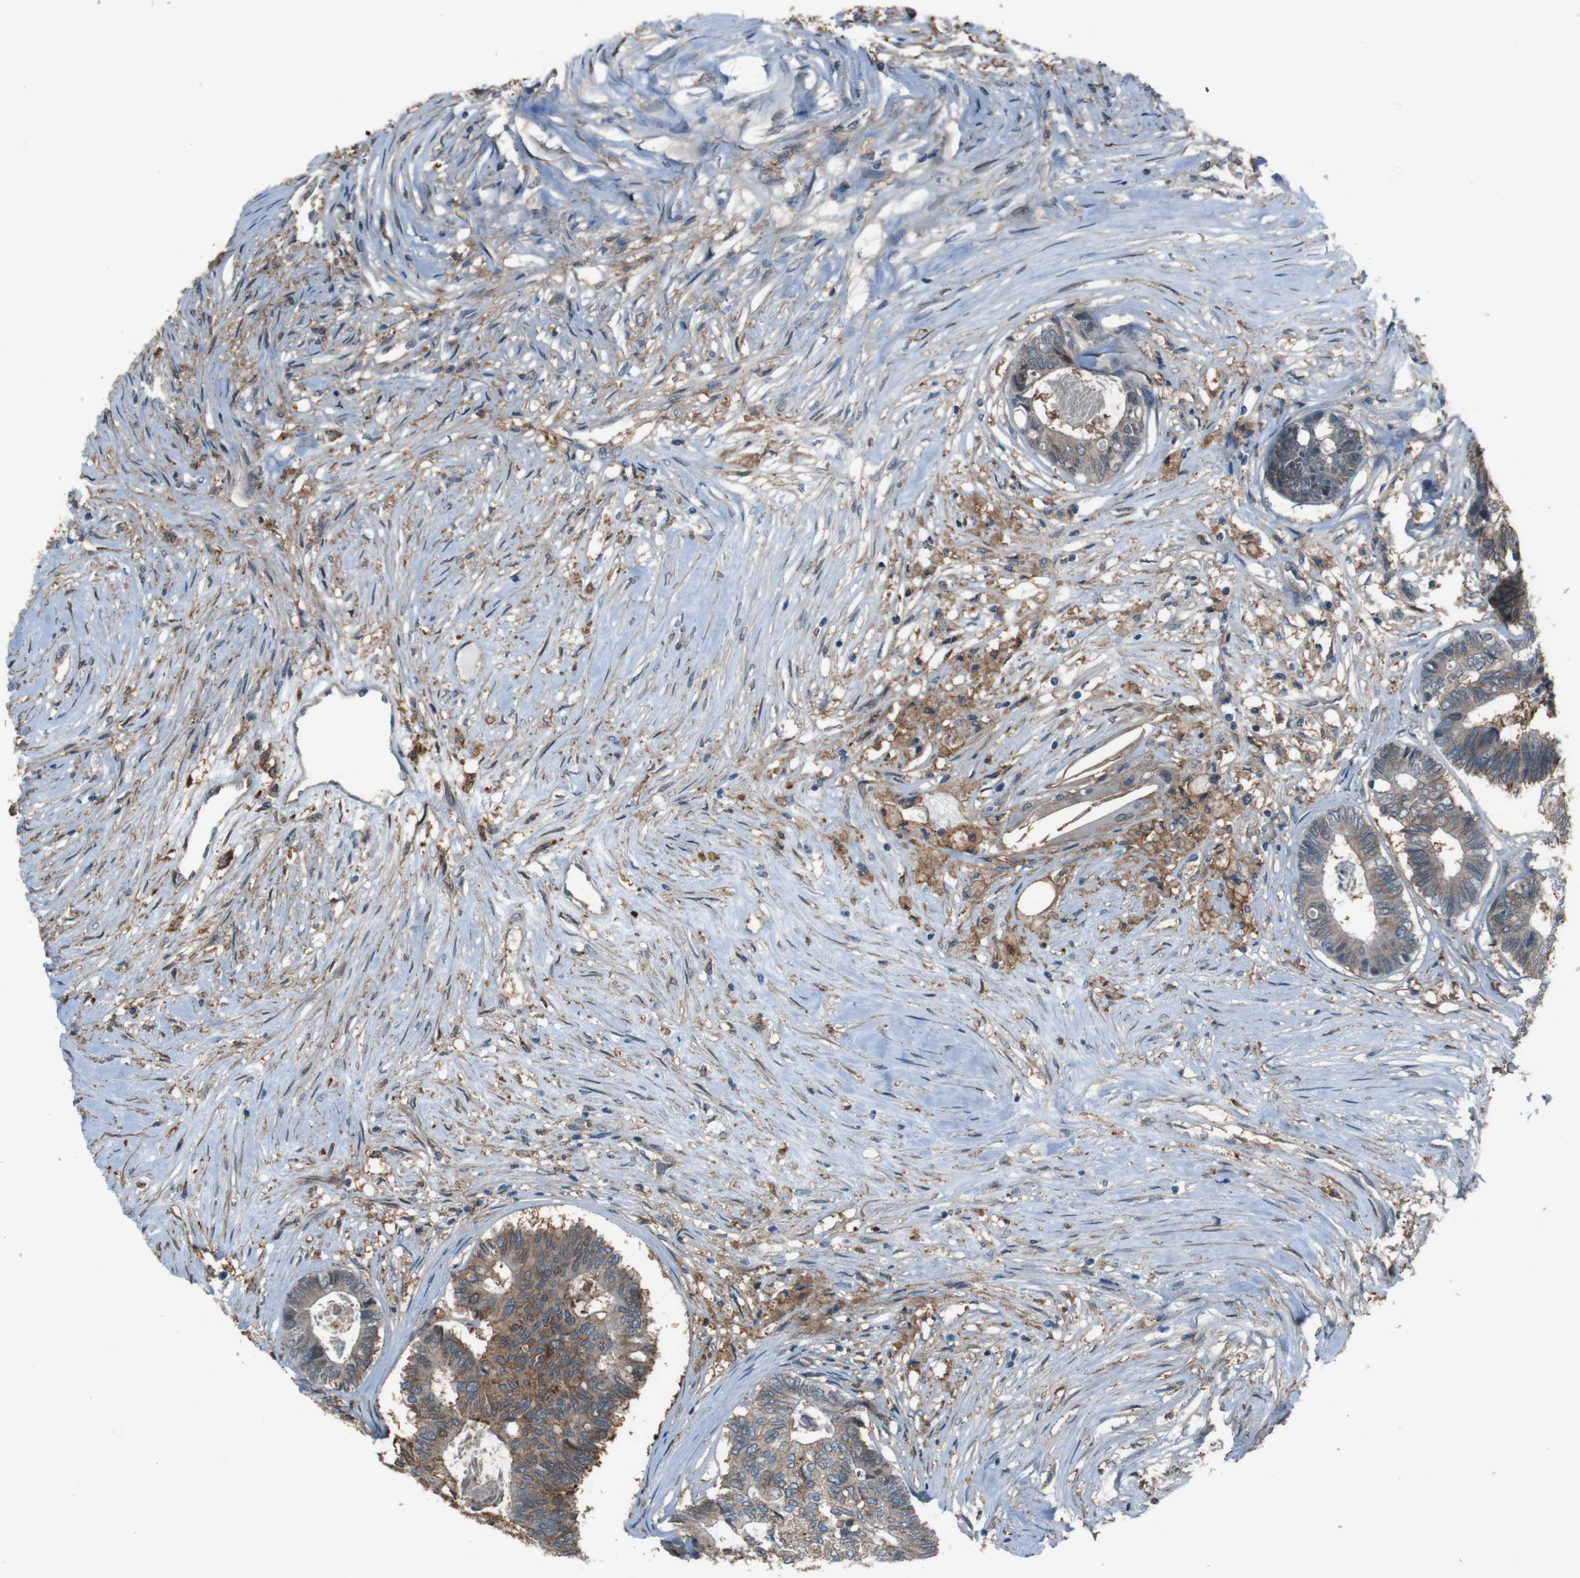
{"staining": {"intensity": "moderate", "quantity": "<25%", "location": "cytoplasmic/membranous"}, "tissue": "colorectal cancer", "cell_type": "Tumor cells", "image_type": "cancer", "snomed": [{"axis": "morphology", "description": "Adenocarcinoma, NOS"}, {"axis": "topography", "description": "Rectum"}], "caption": "Human colorectal cancer stained for a protein (brown) shows moderate cytoplasmic/membranous positive positivity in approximately <25% of tumor cells.", "gene": "ATP2B1", "patient": {"sex": "male", "age": 63}}